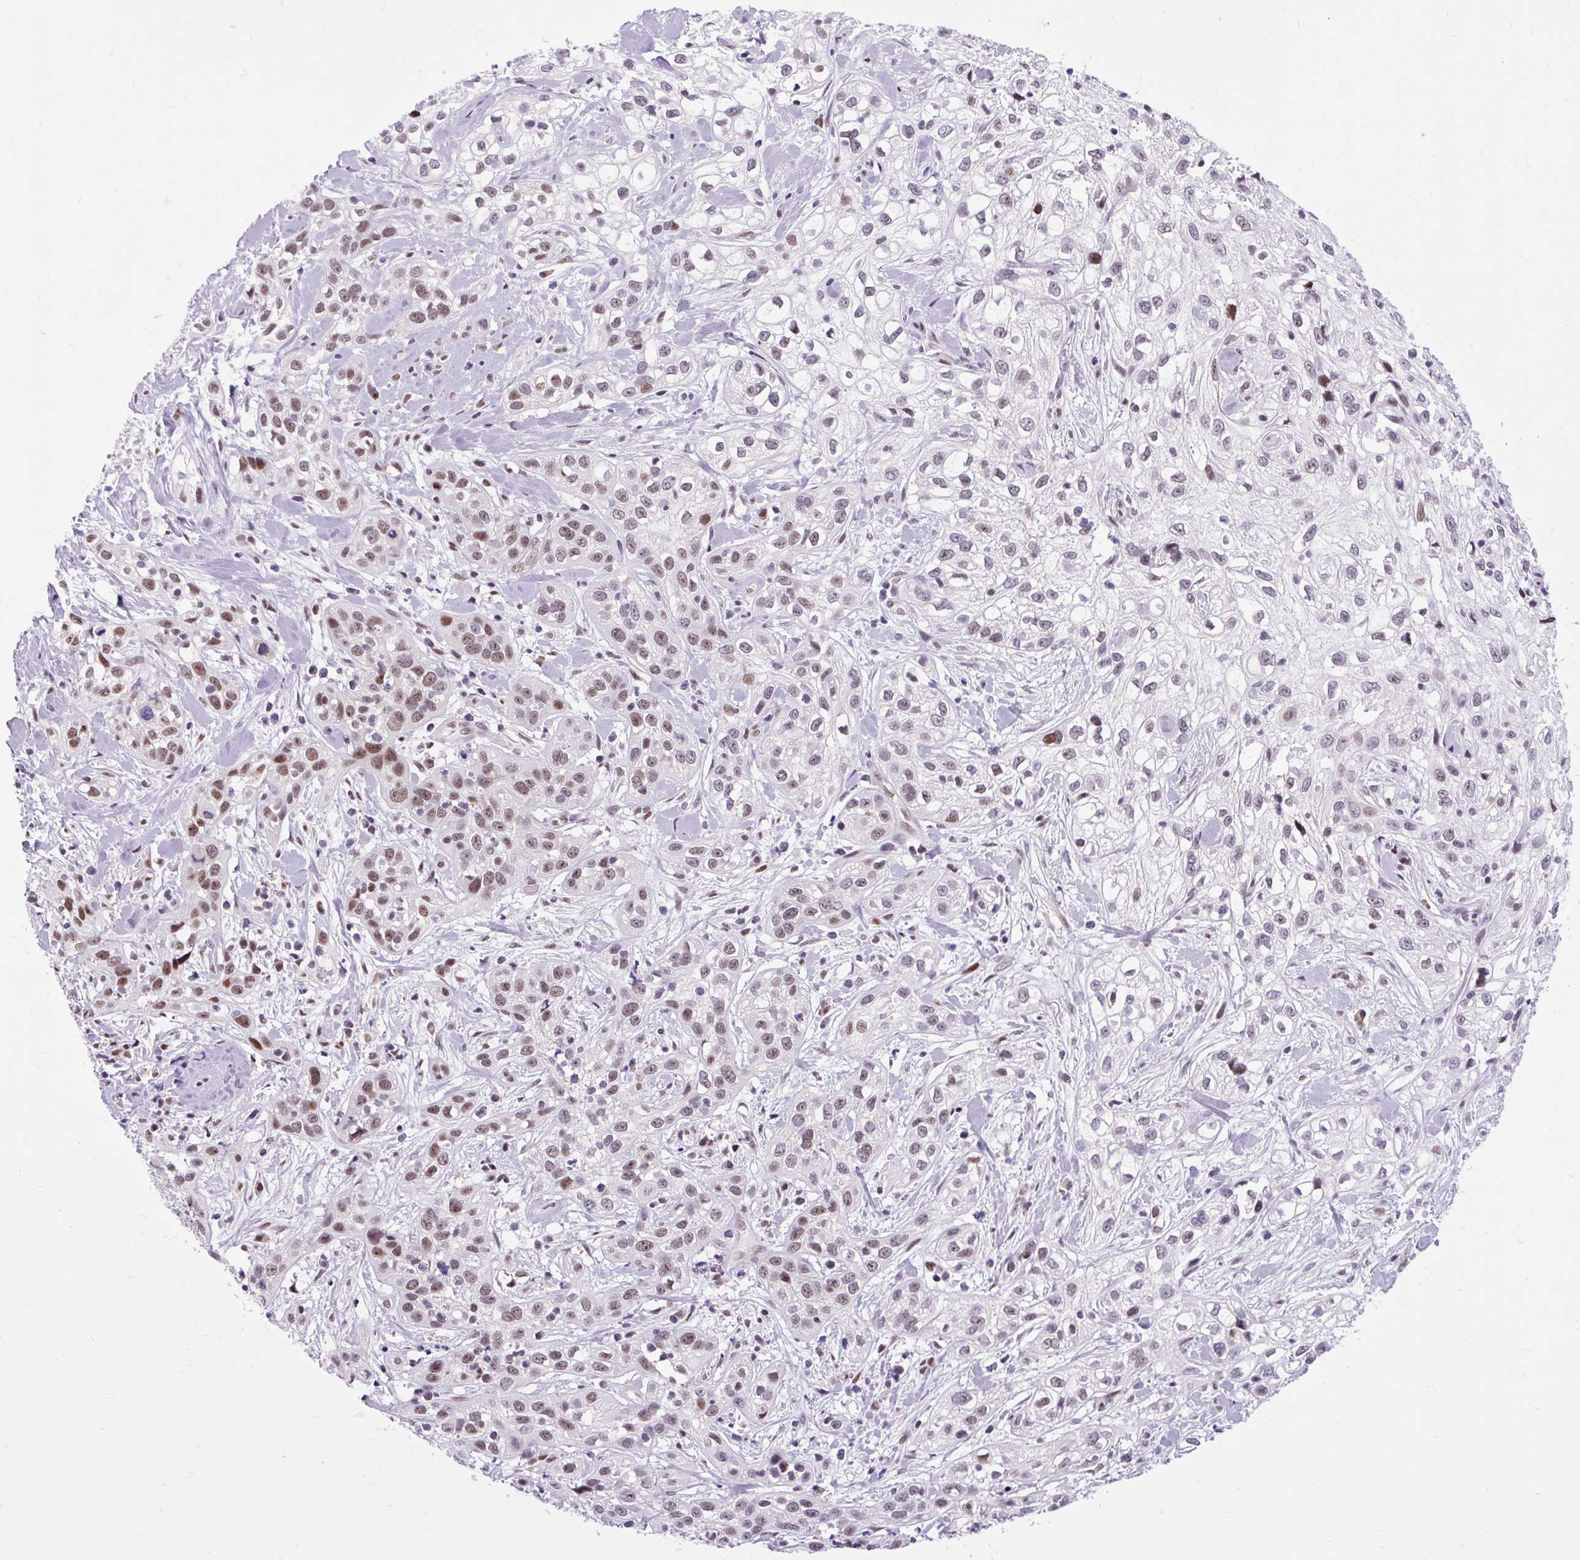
{"staining": {"intensity": "moderate", "quantity": "25%-75%", "location": "nuclear"}, "tissue": "skin cancer", "cell_type": "Tumor cells", "image_type": "cancer", "snomed": [{"axis": "morphology", "description": "Squamous cell carcinoma, NOS"}, {"axis": "topography", "description": "Skin"}], "caption": "Skin squamous cell carcinoma tissue displays moderate nuclear positivity in approximately 25%-75% of tumor cells", "gene": "CLK2", "patient": {"sex": "male", "age": 82}}